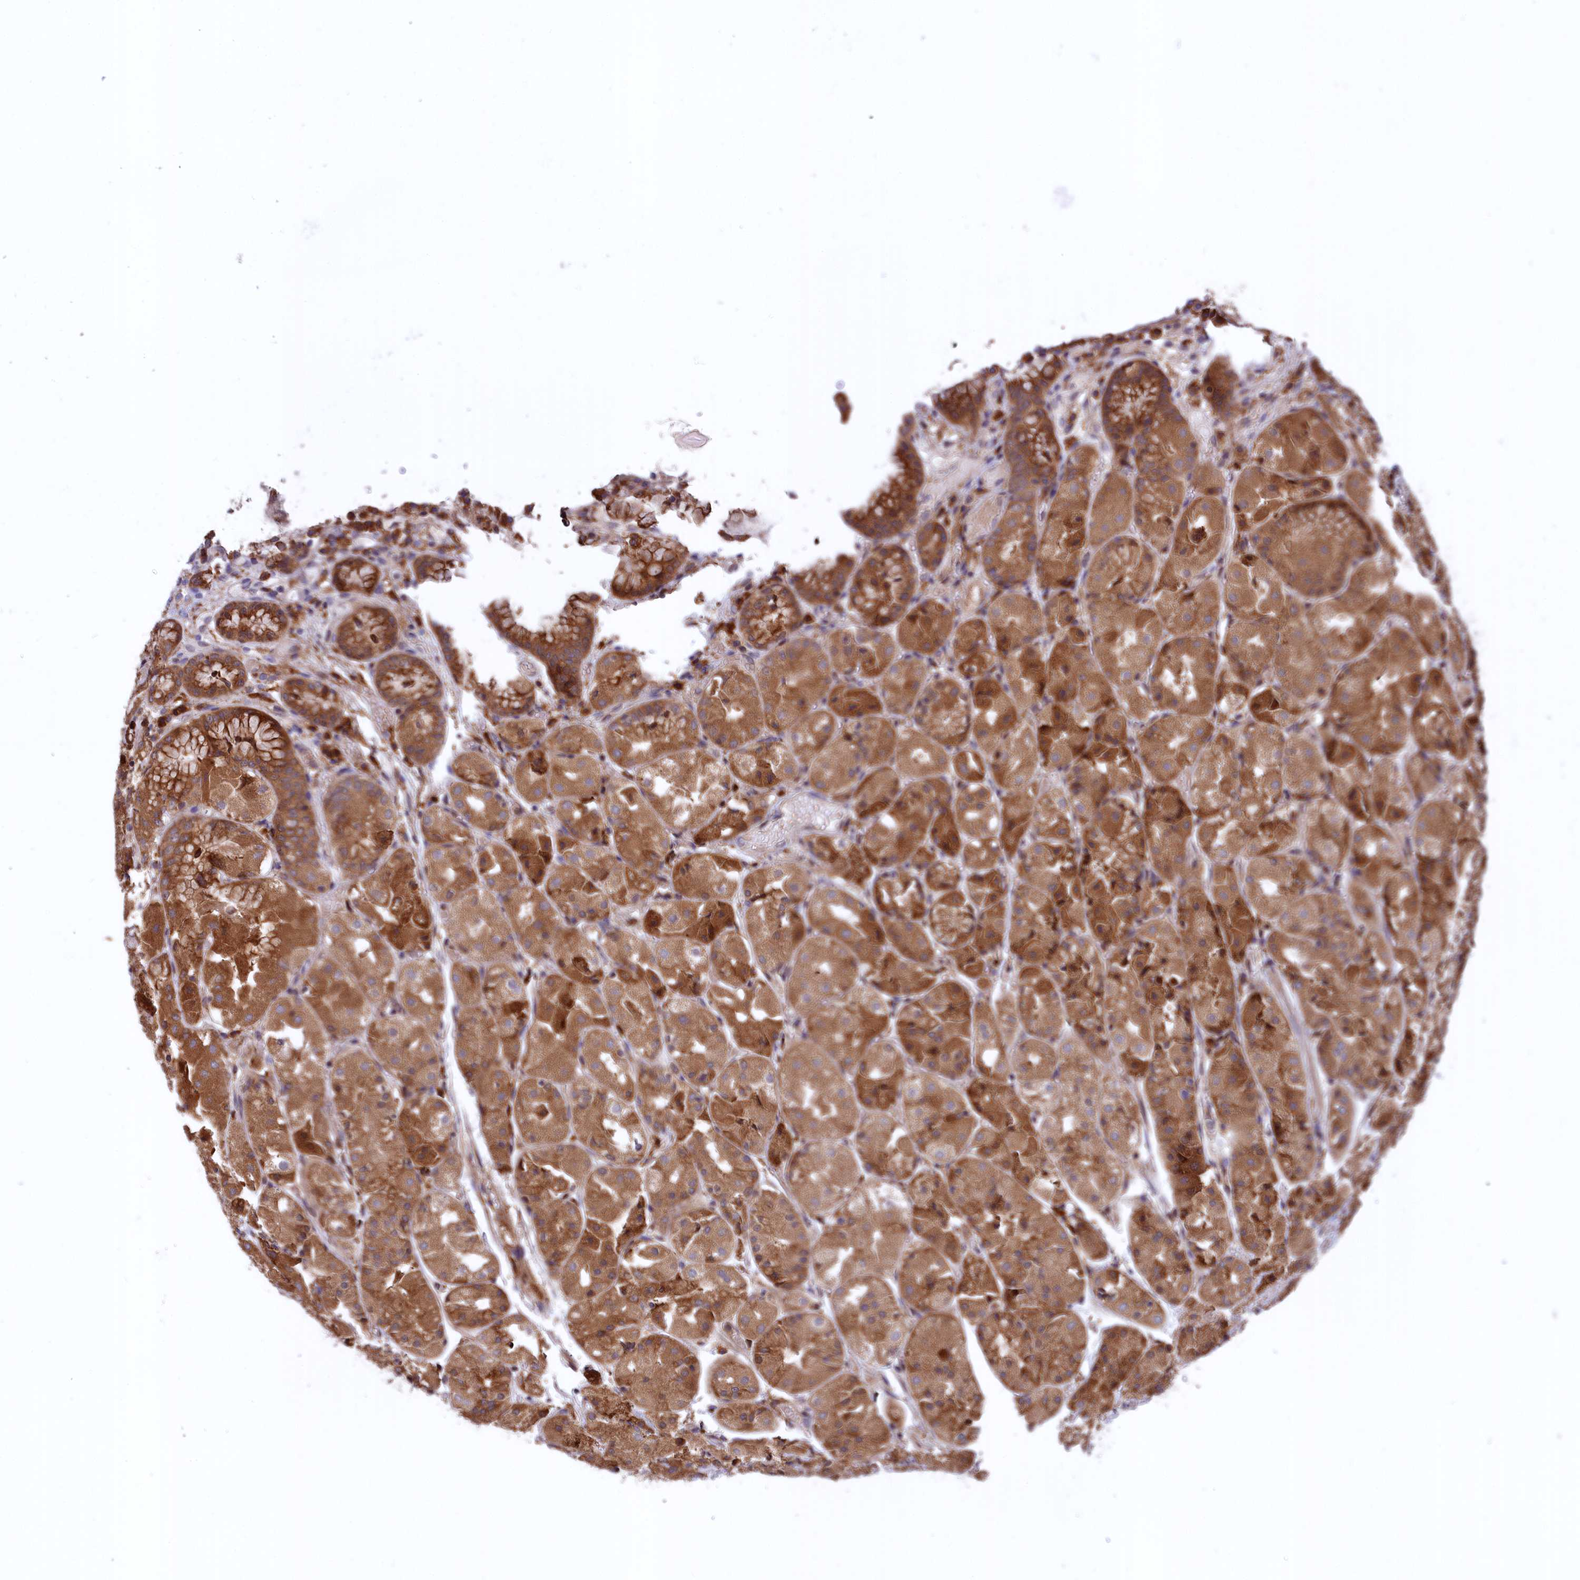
{"staining": {"intensity": "strong", "quantity": ">75%", "location": "cytoplasmic/membranous"}, "tissue": "stomach", "cell_type": "Glandular cells", "image_type": "normal", "snomed": [{"axis": "morphology", "description": "Normal tissue, NOS"}, {"axis": "topography", "description": "Stomach, upper"}], "caption": "Brown immunohistochemical staining in normal stomach displays strong cytoplasmic/membranous positivity in approximately >75% of glandular cells. The staining was performed using DAB, with brown indicating positive protein expression. Nuclei are stained blue with hematoxylin.", "gene": "PLA2G4C", "patient": {"sex": "male", "age": 72}}